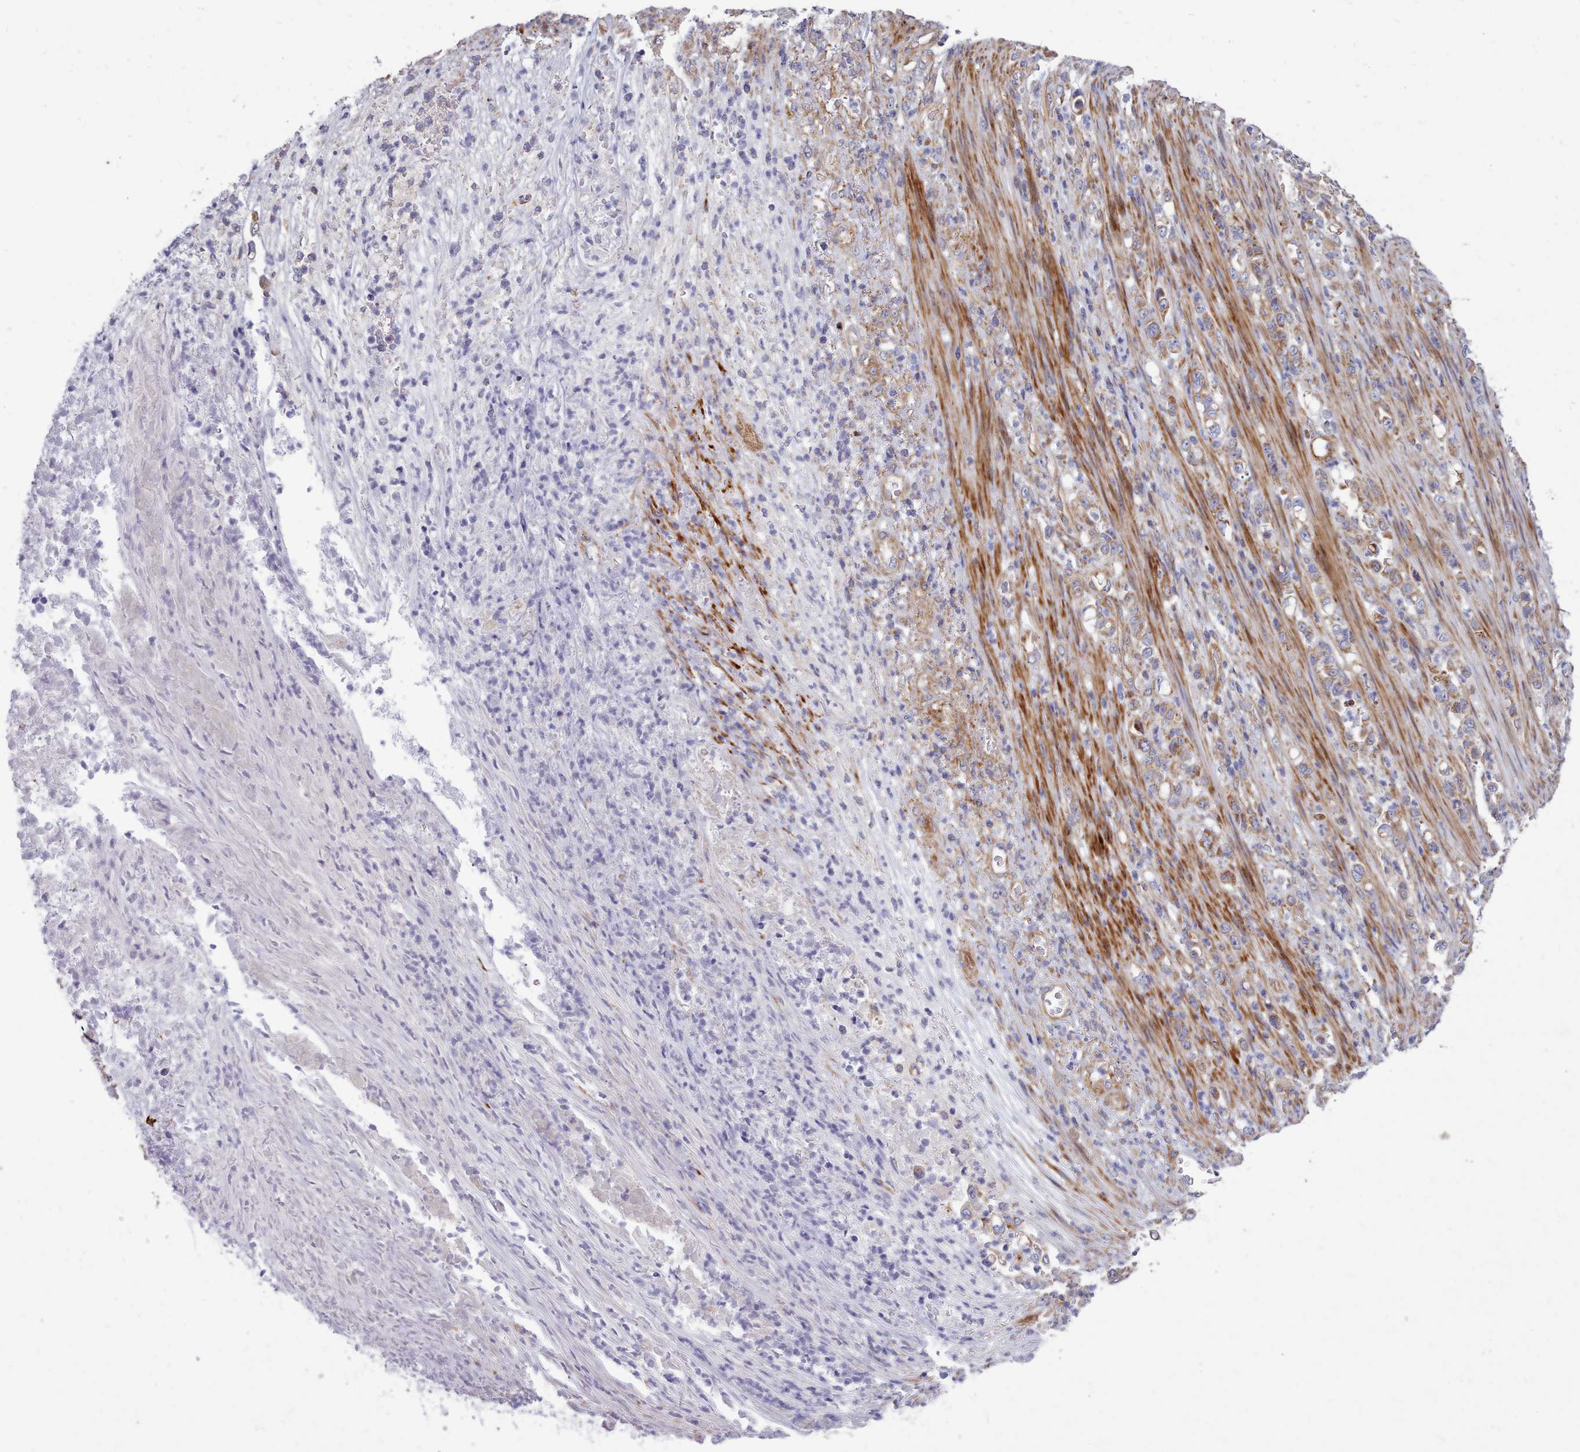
{"staining": {"intensity": "moderate", "quantity": ">75%", "location": "cytoplasmic/membranous"}, "tissue": "stomach cancer", "cell_type": "Tumor cells", "image_type": "cancer", "snomed": [{"axis": "morphology", "description": "Normal tissue, NOS"}, {"axis": "morphology", "description": "Adenocarcinoma, NOS"}, {"axis": "topography", "description": "Stomach"}], "caption": "This is a photomicrograph of immunohistochemistry (IHC) staining of stomach adenocarcinoma, which shows moderate expression in the cytoplasmic/membranous of tumor cells.", "gene": "MRPL21", "patient": {"sex": "female", "age": 79}}